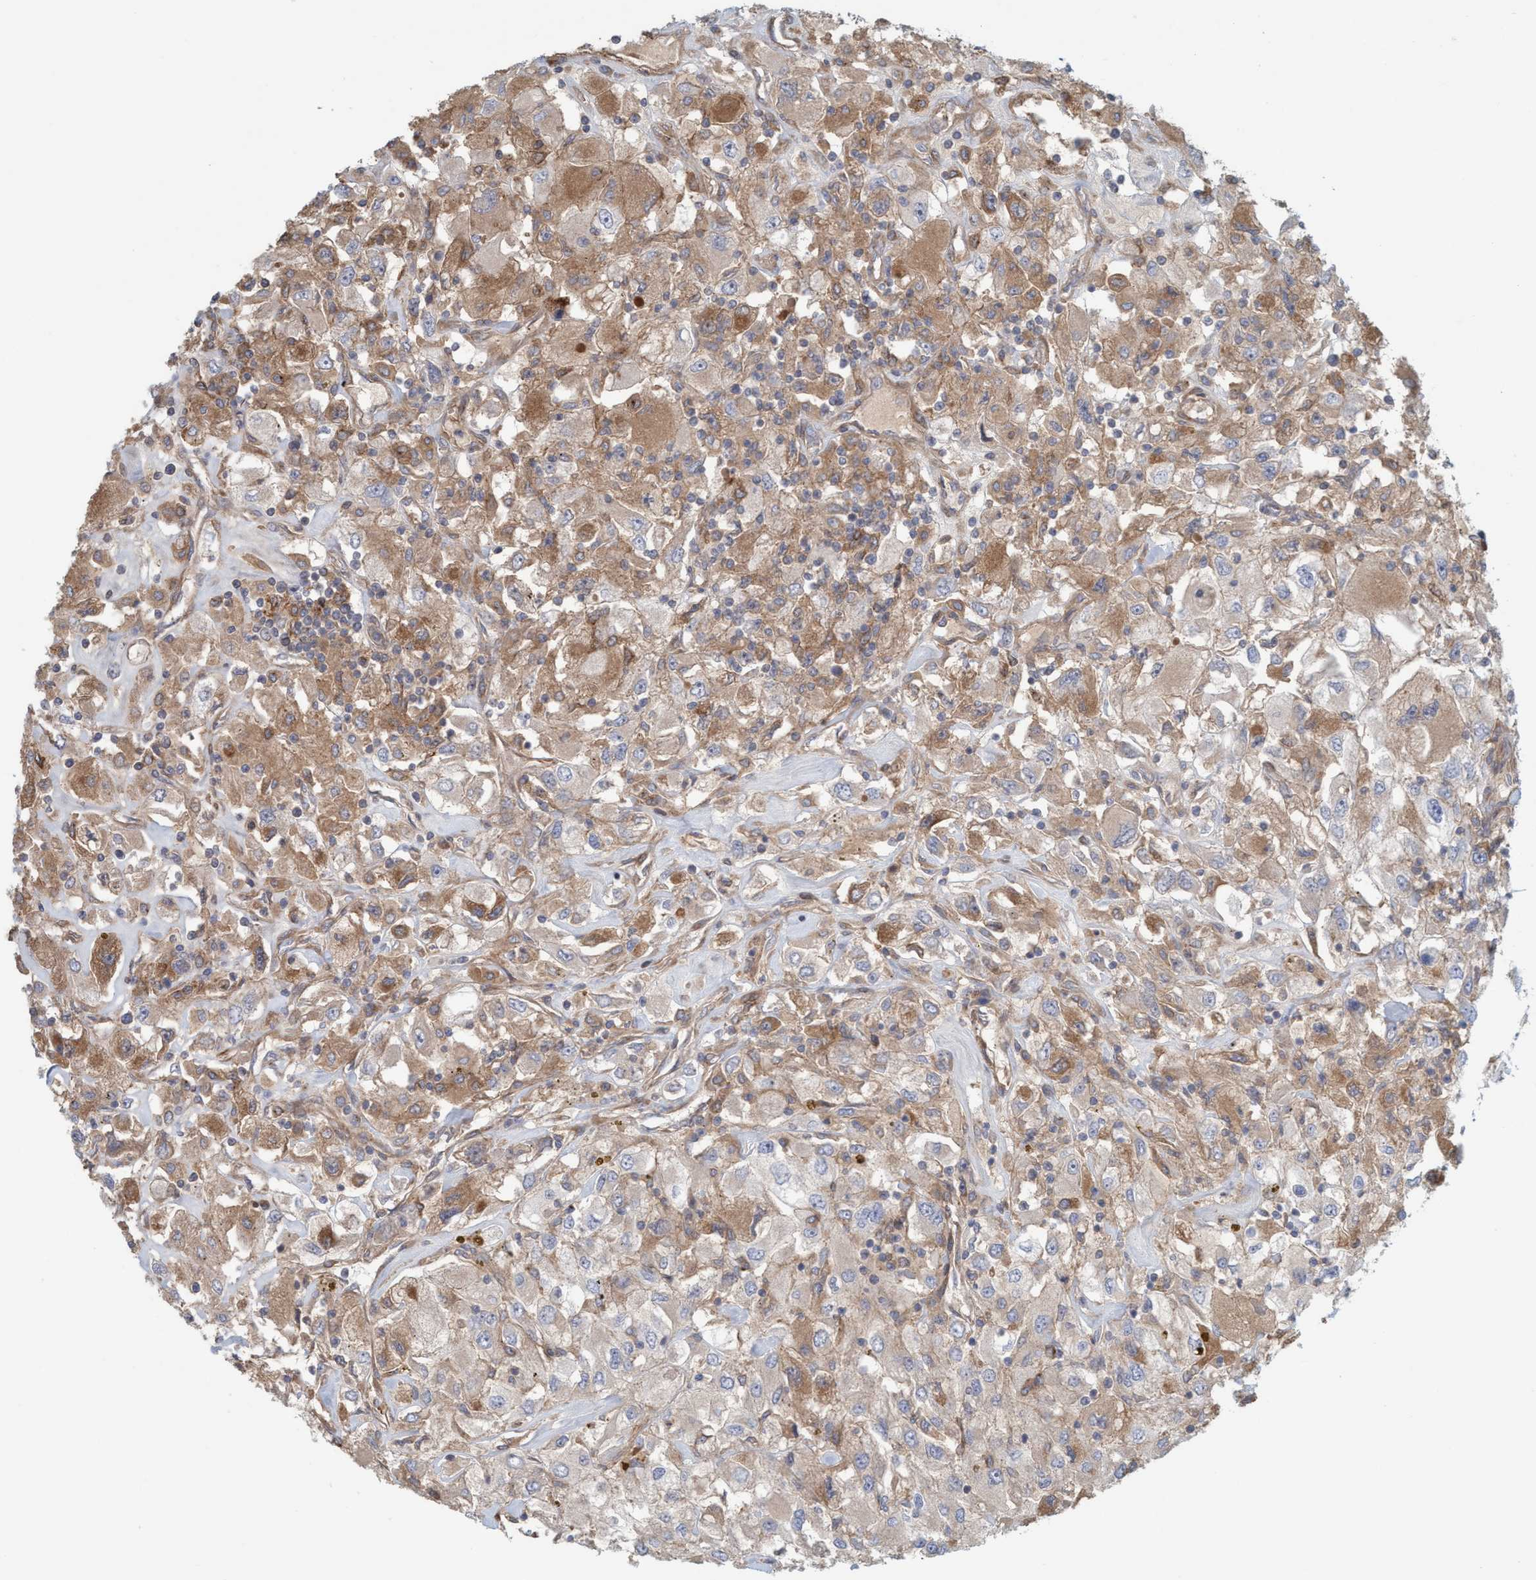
{"staining": {"intensity": "moderate", "quantity": ">75%", "location": "cytoplasmic/membranous"}, "tissue": "renal cancer", "cell_type": "Tumor cells", "image_type": "cancer", "snomed": [{"axis": "morphology", "description": "Adenocarcinoma, NOS"}, {"axis": "topography", "description": "Kidney"}], "caption": "This image reveals IHC staining of renal cancer (adenocarcinoma), with medium moderate cytoplasmic/membranous positivity in about >75% of tumor cells.", "gene": "SPECC1", "patient": {"sex": "female", "age": 52}}